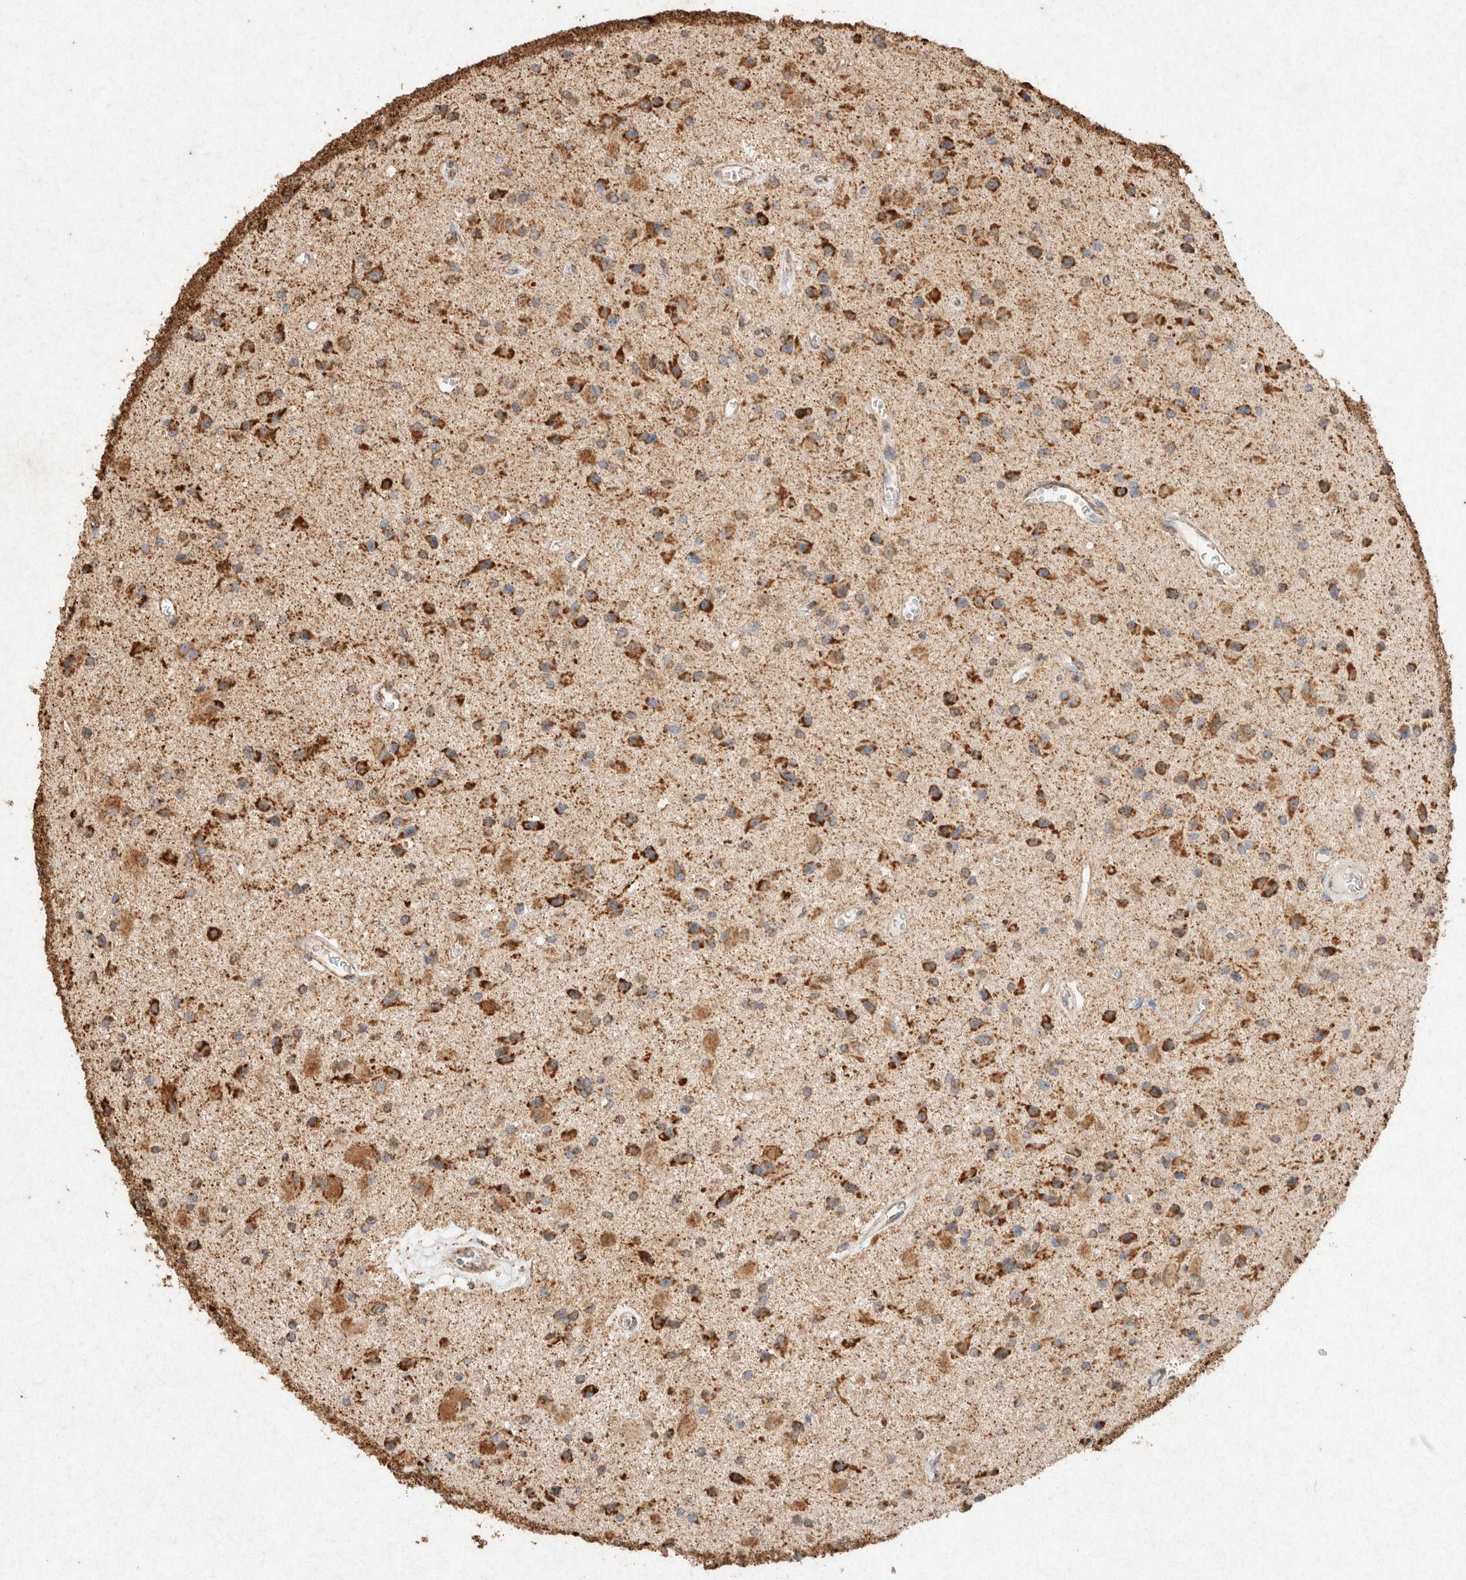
{"staining": {"intensity": "strong", "quantity": ">75%", "location": "cytoplasmic/membranous"}, "tissue": "glioma", "cell_type": "Tumor cells", "image_type": "cancer", "snomed": [{"axis": "morphology", "description": "Glioma, malignant, Low grade"}, {"axis": "topography", "description": "Brain"}], "caption": "A brown stain shows strong cytoplasmic/membranous staining of a protein in low-grade glioma (malignant) tumor cells.", "gene": "SDC2", "patient": {"sex": "male", "age": 58}}